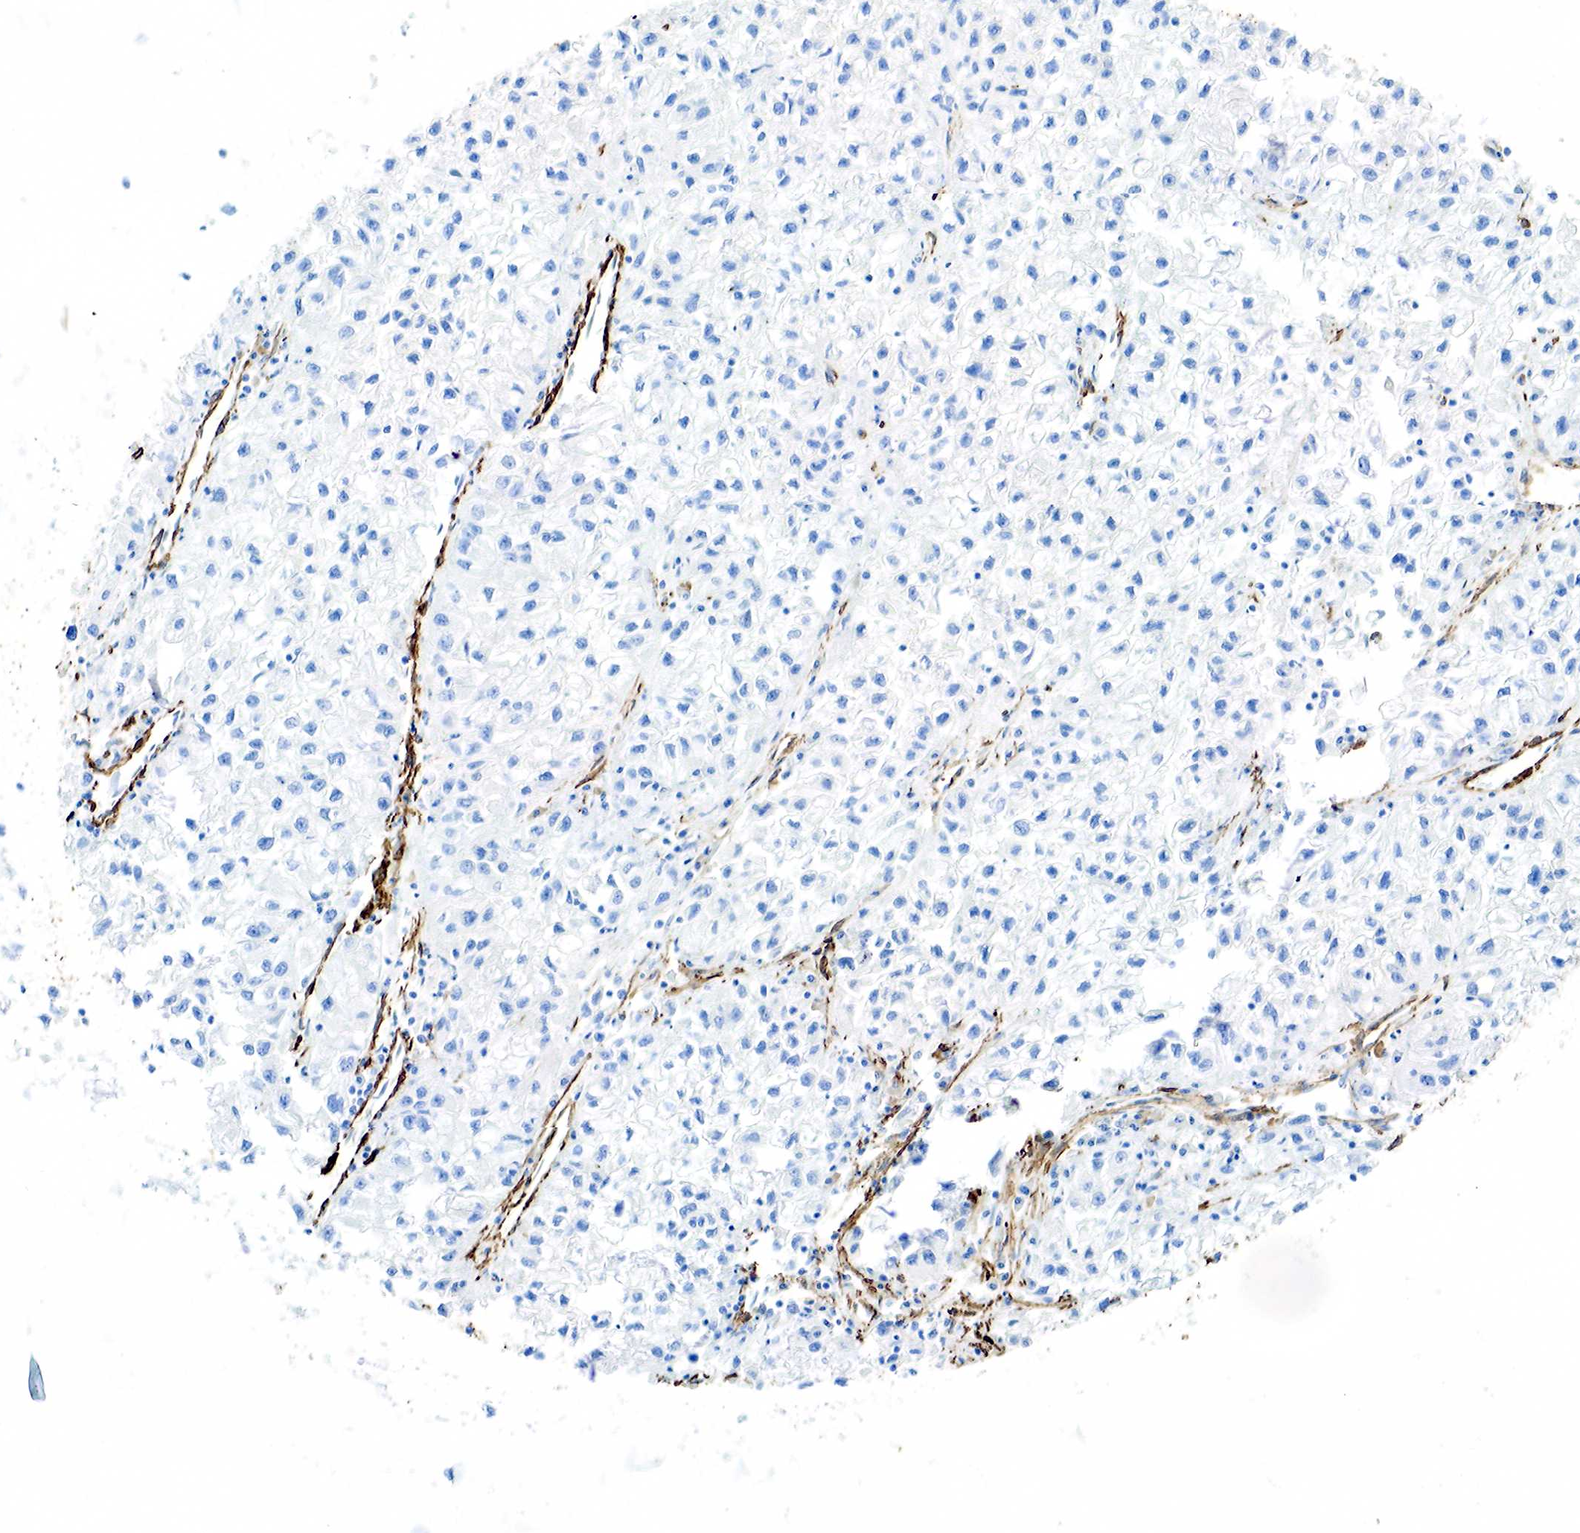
{"staining": {"intensity": "negative", "quantity": "none", "location": "none"}, "tissue": "renal cancer", "cell_type": "Tumor cells", "image_type": "cancer", "snomed": [{"axis": "morphology", "description": "Adenocarcinoma, NOS"}, {"axis": "topography", "description": "Kidney"}], "caption": "Immunohistochemical staining of human renal adenocarcinoma exhibits no significant positivity in tumor cells.", "gene": "ACTA1", "patient": {"sex": "male", "age": 59}}